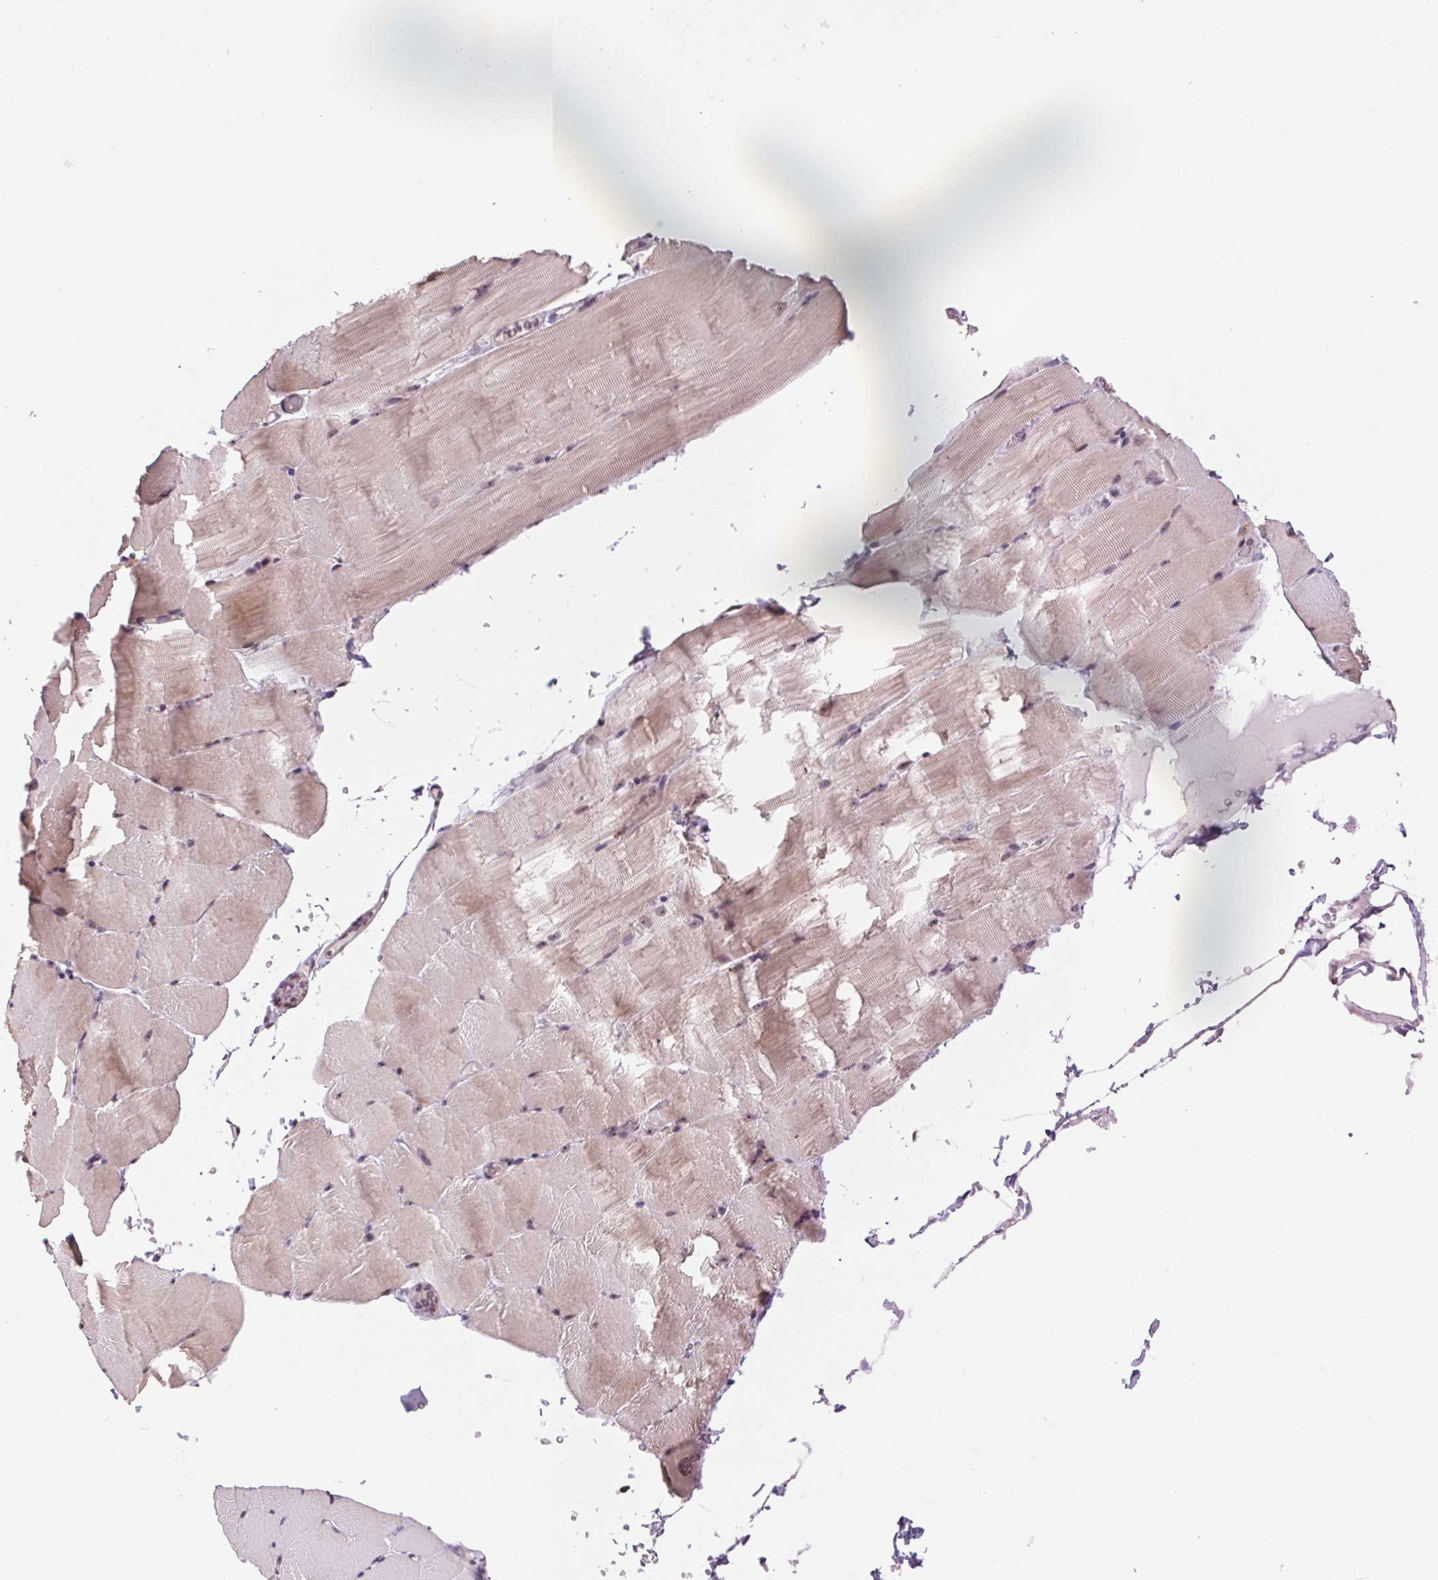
{"staining": {"intensity": "weak", "quantity": "<25%", "location": "cytoplasmic/membranous,nuclear"}, "tissue": "skeletal muscle", "cell_type": "Myocytes", "image_type": "normal", "snomed": [{"axis": "morphology", "description": "Normal tissue, NOS"}, {"axis": "topography", "description": "Skeletal muscle"}], "caption": "DAB immunohistochemical staining of unremarkable human skeletal muscle exhibits no significant positivity in myocytes.", "gene": "CHMP4B", "patient": {"sex": "female", "age": 37}}